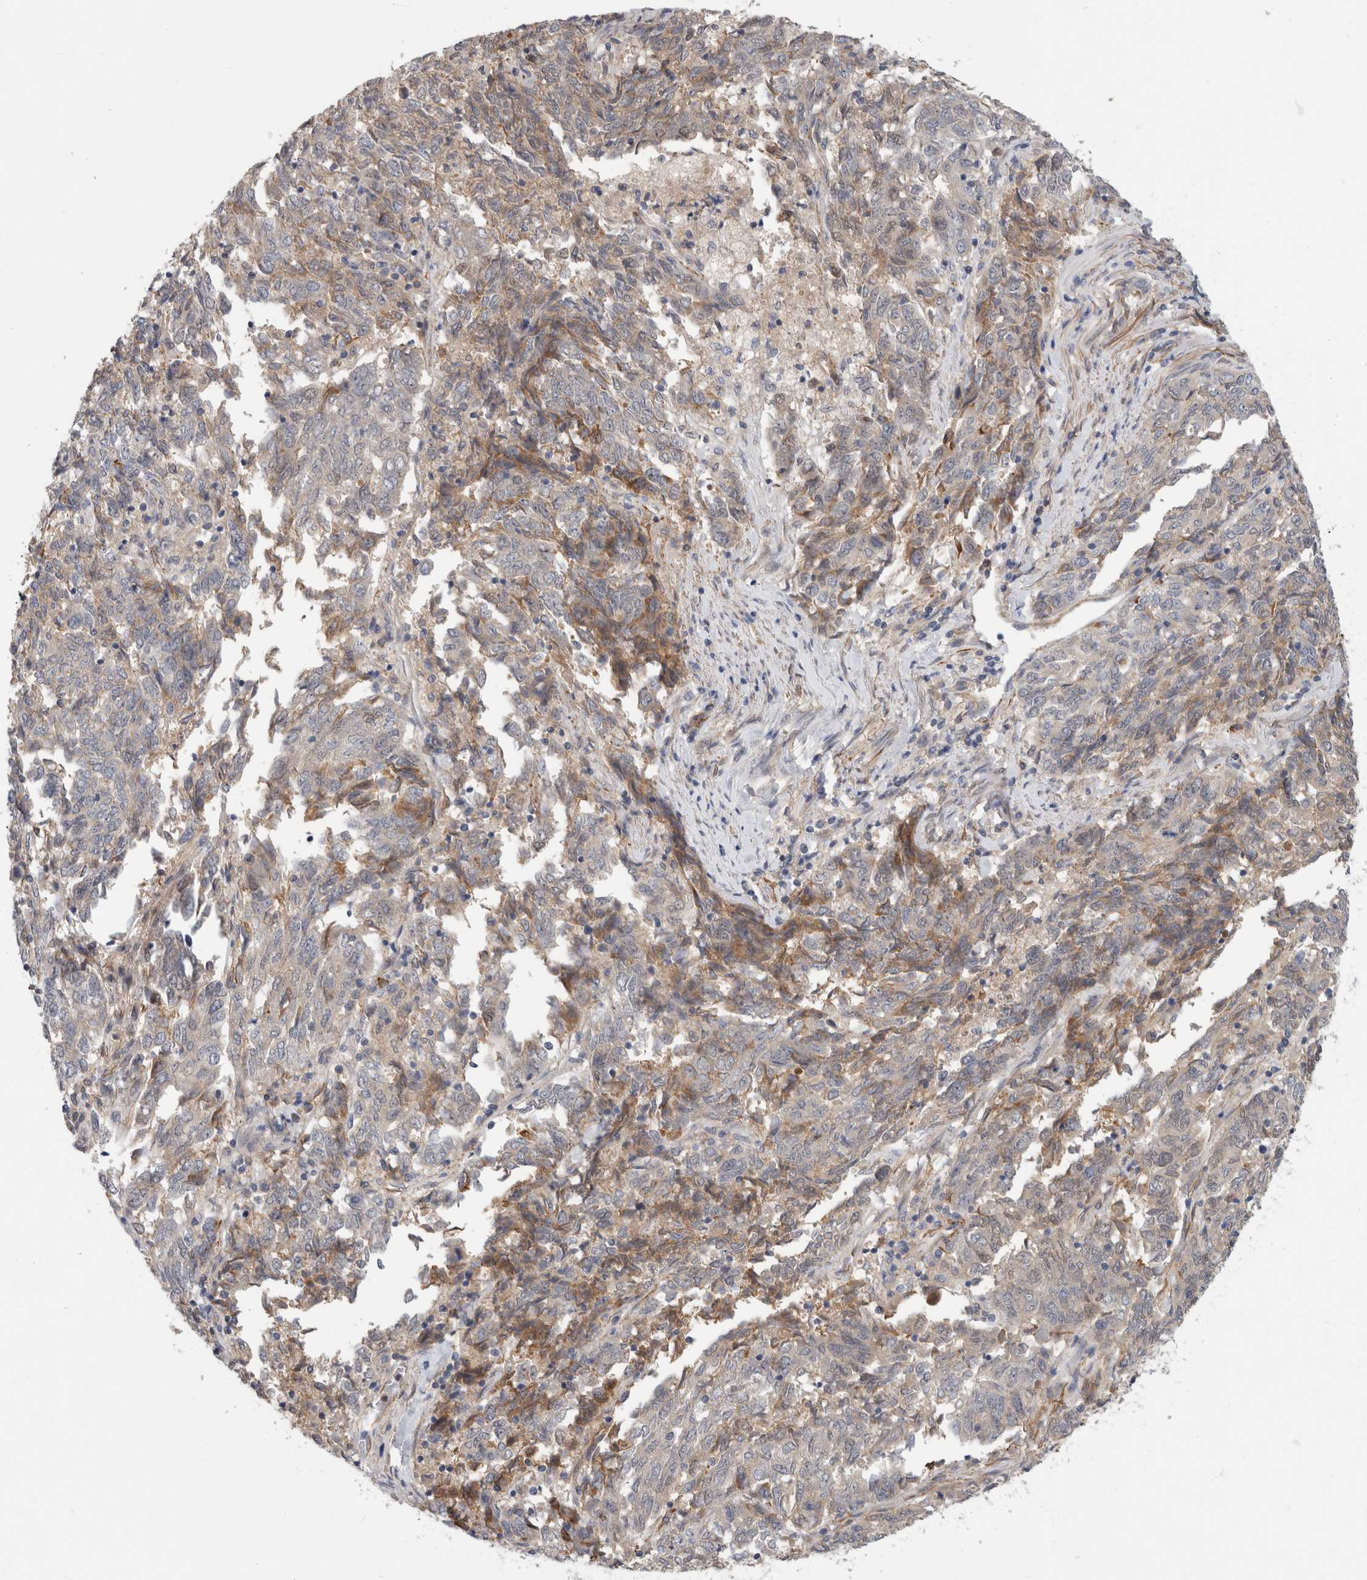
{"staining": {"intensity": "weak", "quantity": "<25%", "location": "cytoplasmic/membranous"}, "tissue": "endometrial cancer", "cell_type": "Tumor cells", "image_type": "cancer", "snomed": [{"axis": "morphology", "description": "Adenocarcinoma, NOS"}, {"axis": "topography", "description": "Endometrium"}], "caption": "Immunohistochemistry micrograph of neoplastic tissue: human endometrial adenocarcinoma stained with DAB (3,3'-diaminobenzidine) exhibits no significant protein positivity in tumor cells.", "gene": "PGM1", "patient": {"sex": "female", "age": 80}}